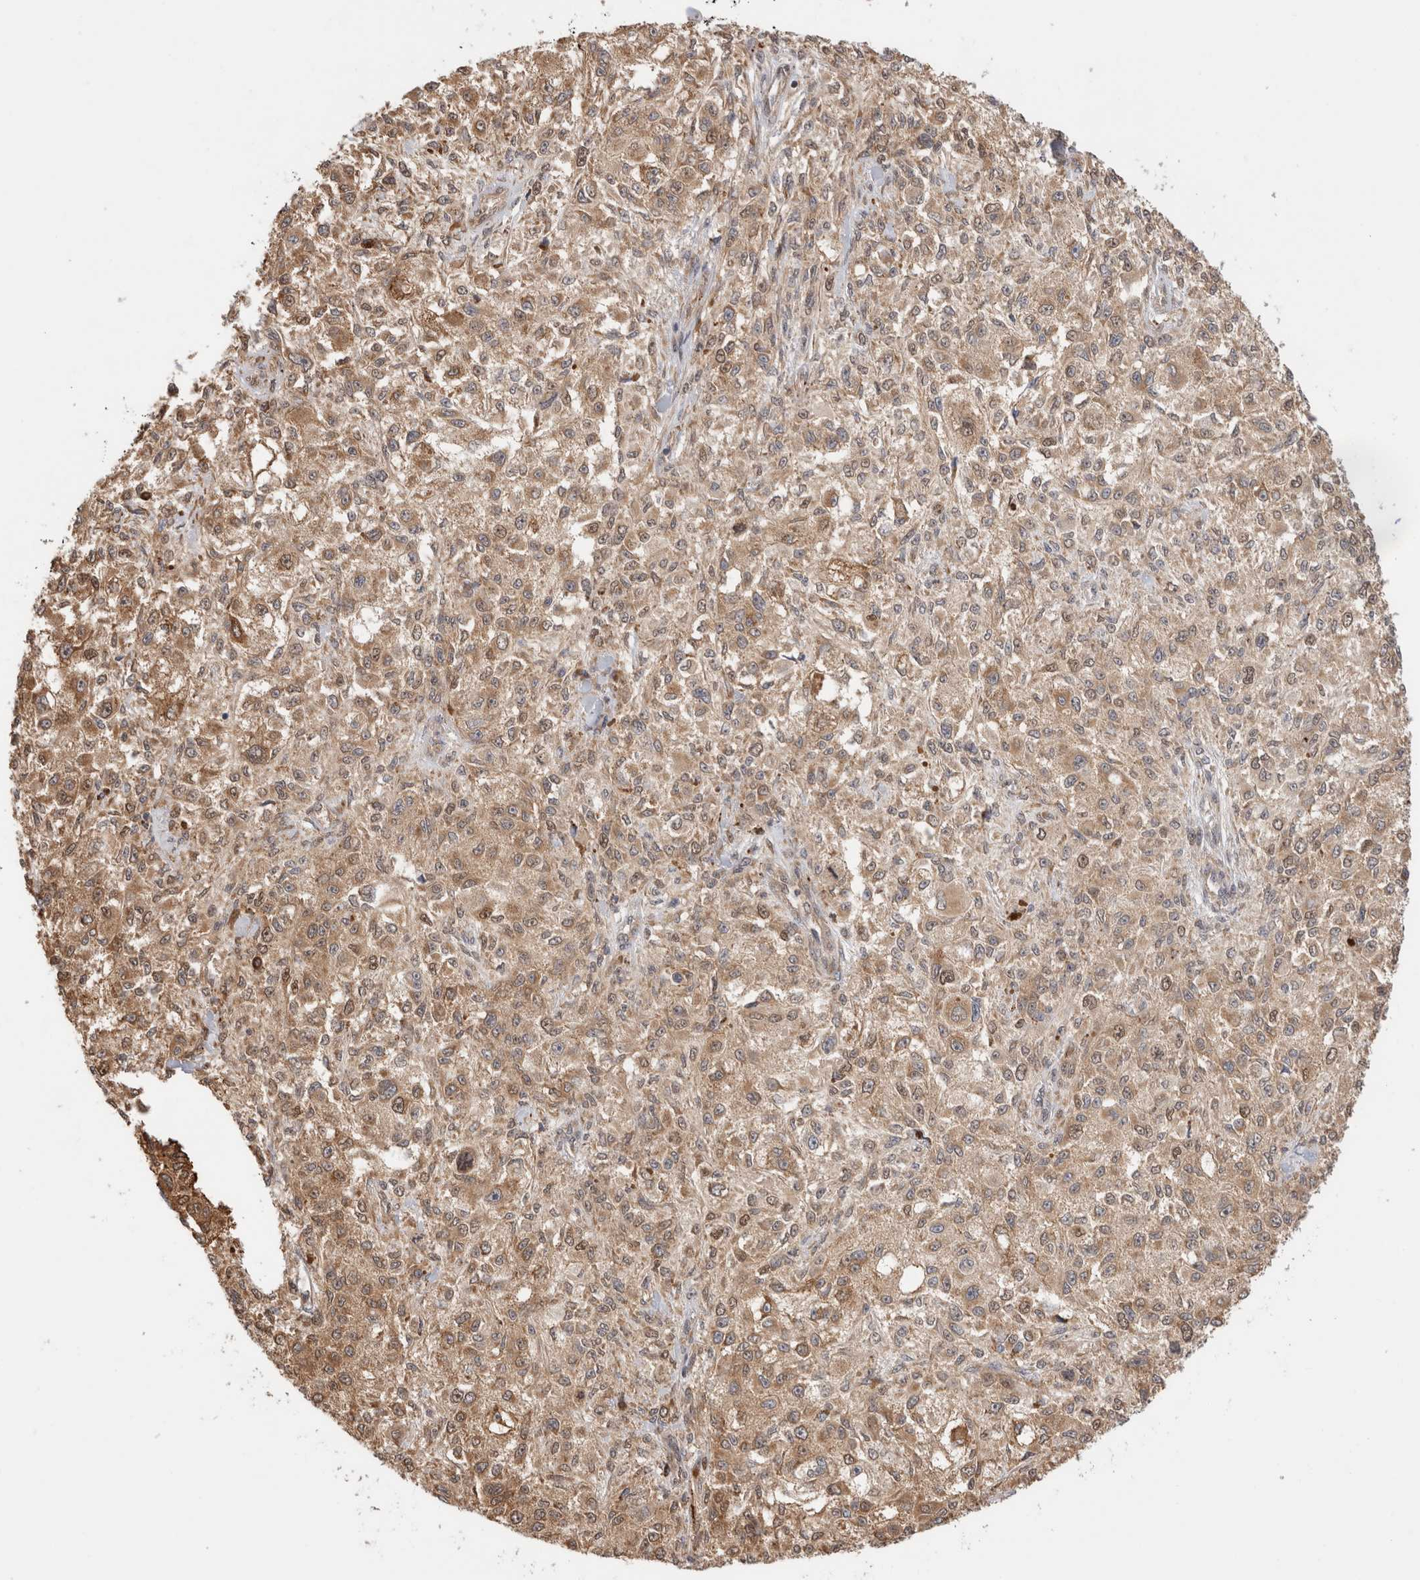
{"staining": {"intensity": "weak", "quantity": ">75%", "location": "cytoplasmic/membranous"}, "tissue": "melanoma", "cell_type": "Tumor cells", "image_type": "cancer", "snomed": [{"axis": "morphology", "description": "Necrosis, NOS"}, {"axis": "morphology", "description": "Malignant melanoma, NOS"}, {"axis": "topography", "description": "Skin"}], "caption": "A brown stain labels weak cytoplasmic/membranous expression of a protein in melanoma tumor cells.", "gene": "ACTL9", "patient": {"sex": "female", "age": 87}}